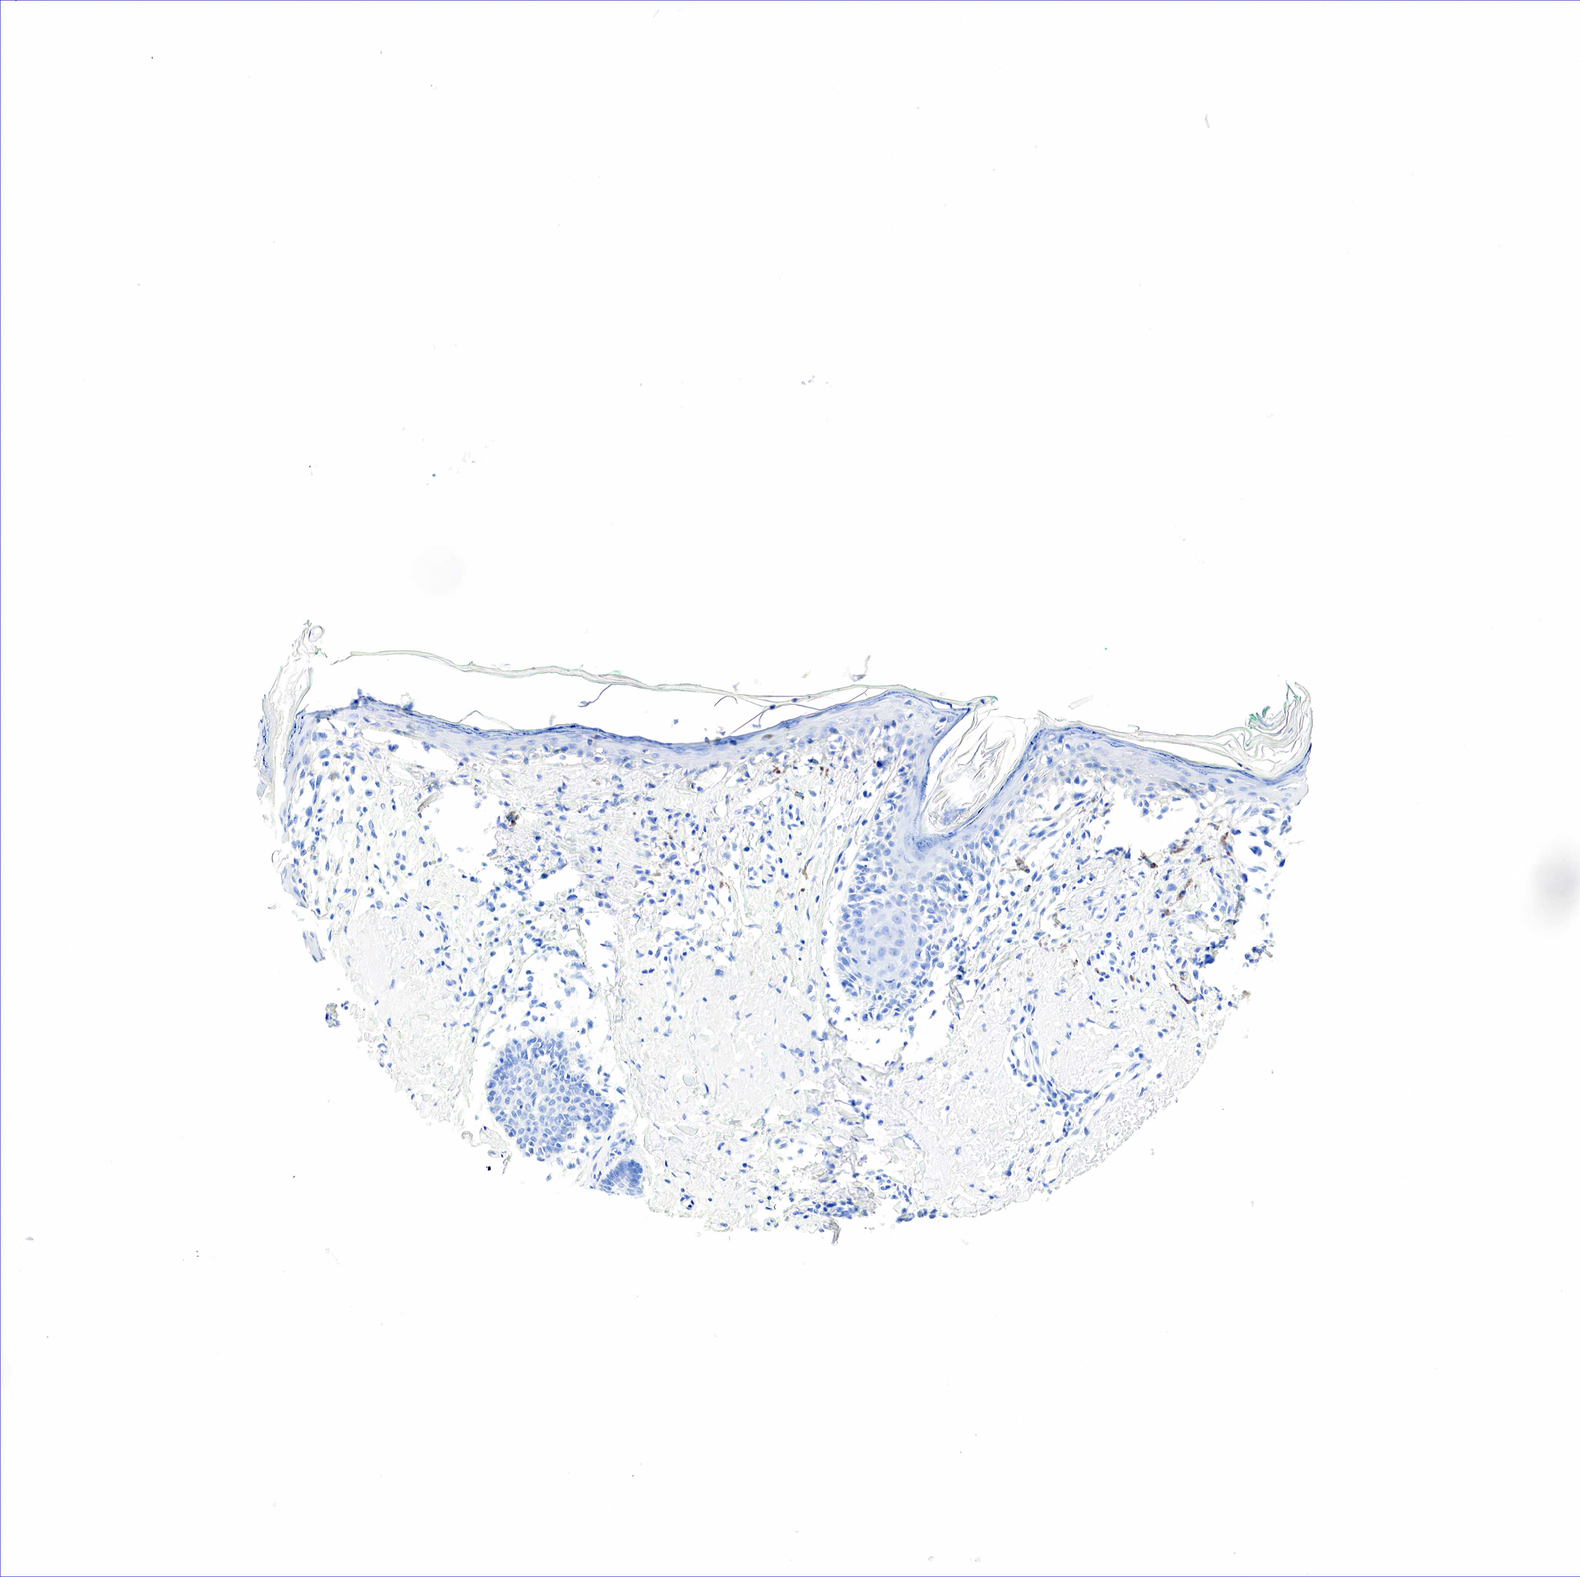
{"staining": {"intensity": "negative", "quantity": "none", "location": "none"}, "tissue": "melanoma", "cell_type": "Tumor cells", "image_type": "cancer", "snomed": [{"axis": "morphology", "description": "Malignant melanoma, NOS"}, {"axis": "topography", "description": "Skin"}], "caption": "IHC histopathology image of human melanoma stained for a protein (brown), which reveals no expression in tumor cells. The staining is performed using DAB (3,3'-diaminobenzidine) brown chromogen with nuclei counter-stained in using hematoxylin.", "gene": "NKX2-1", "patient": {"sex": "male", "age": 80}}